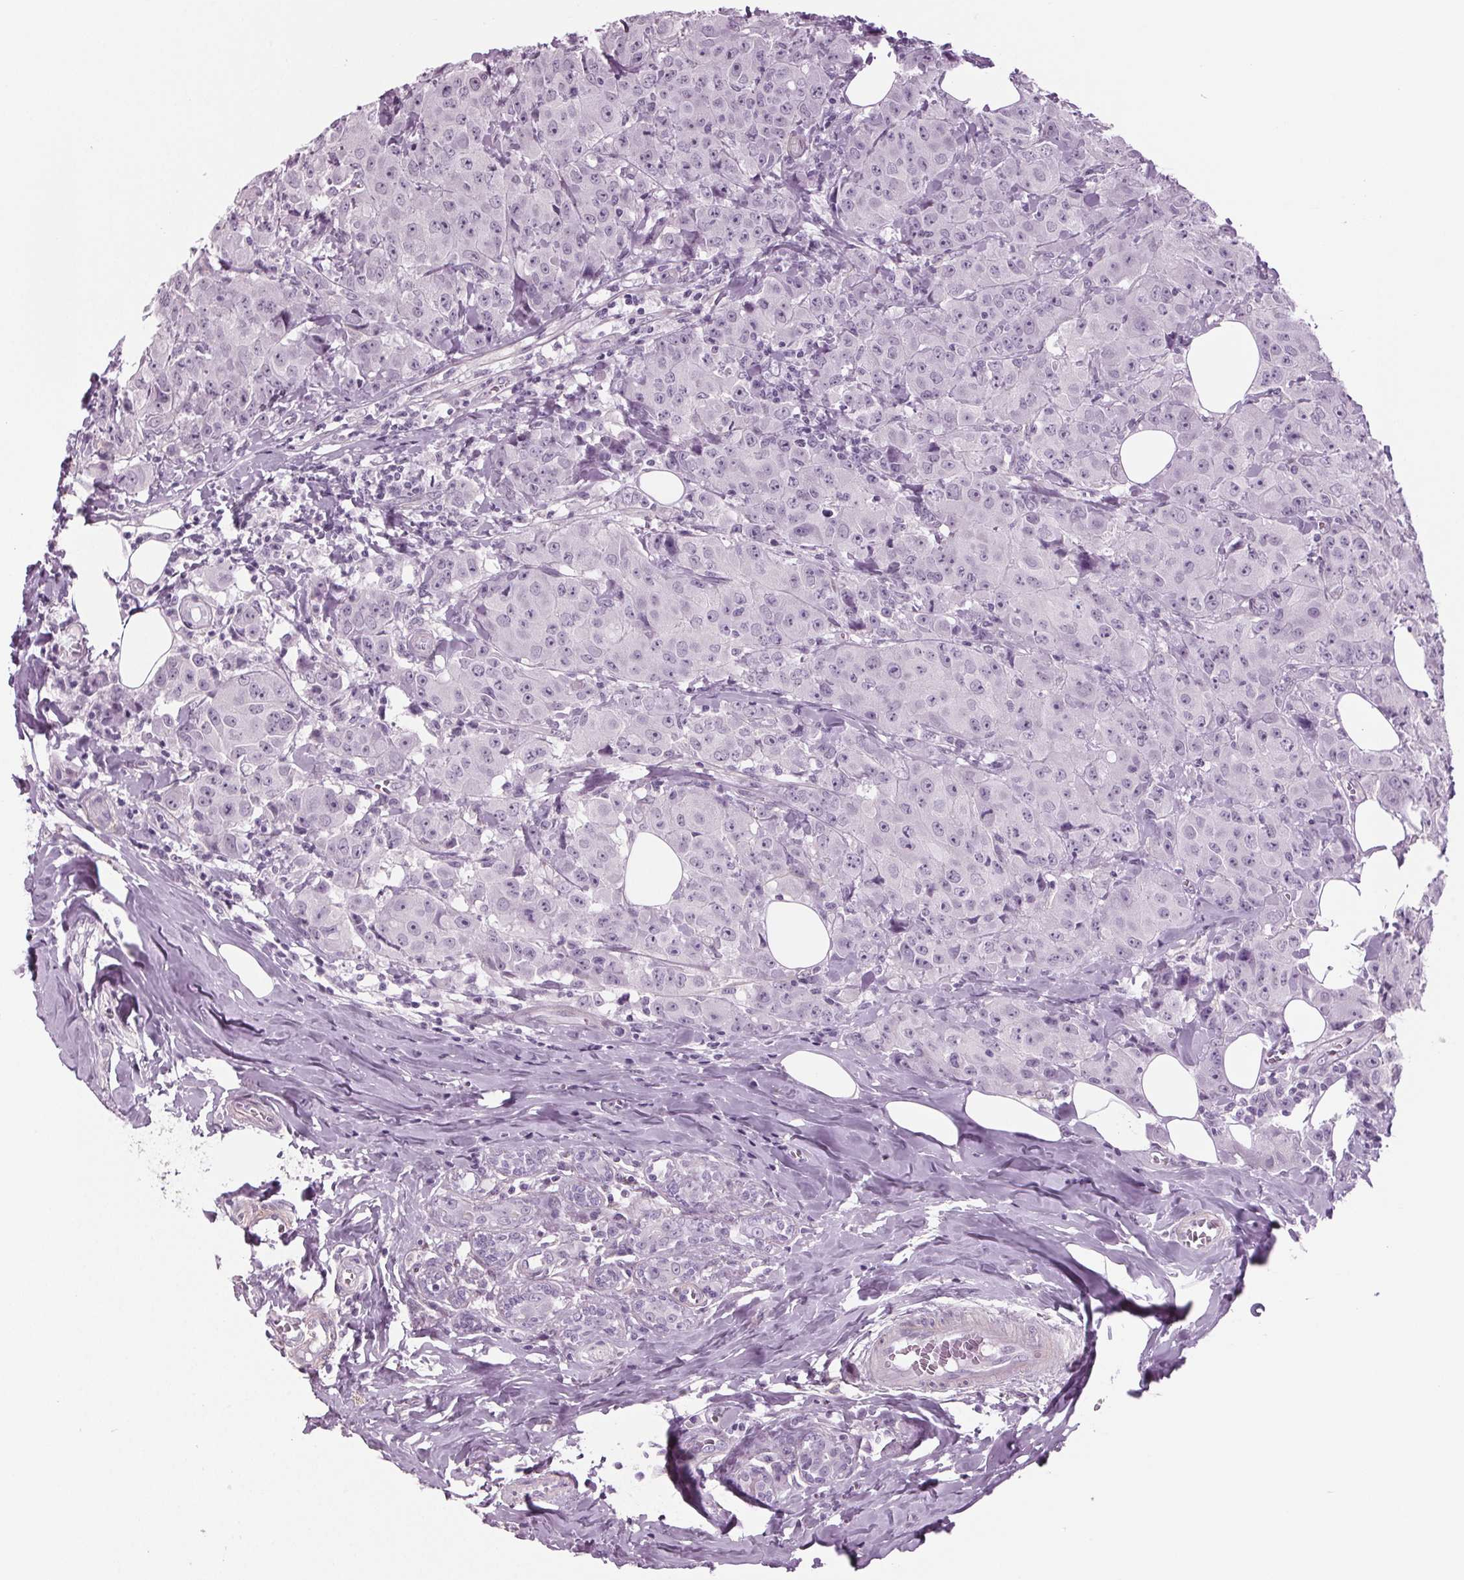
{"staining": {"intensity": "negative", "quantity": "none", "location": "none"}, "tissue": "breast cancer", "cell_type": "Tumor cells", "image_type": "cancer", "snomed": [{"axis": "morphology", "description": "Normal tissue, NOS"}, {"axis": "morphology", "description": "Duct carcinoma"}, {"axis": "topography", "description": "Breast"}], "caption": "This is an immunohistochemistry (IHC) micrograph of human intraductal carcinoma (breast). There is no staining in tumor cells.", "gene": "BHLHE22", "patient": {"sex": "female", "age": 43}}